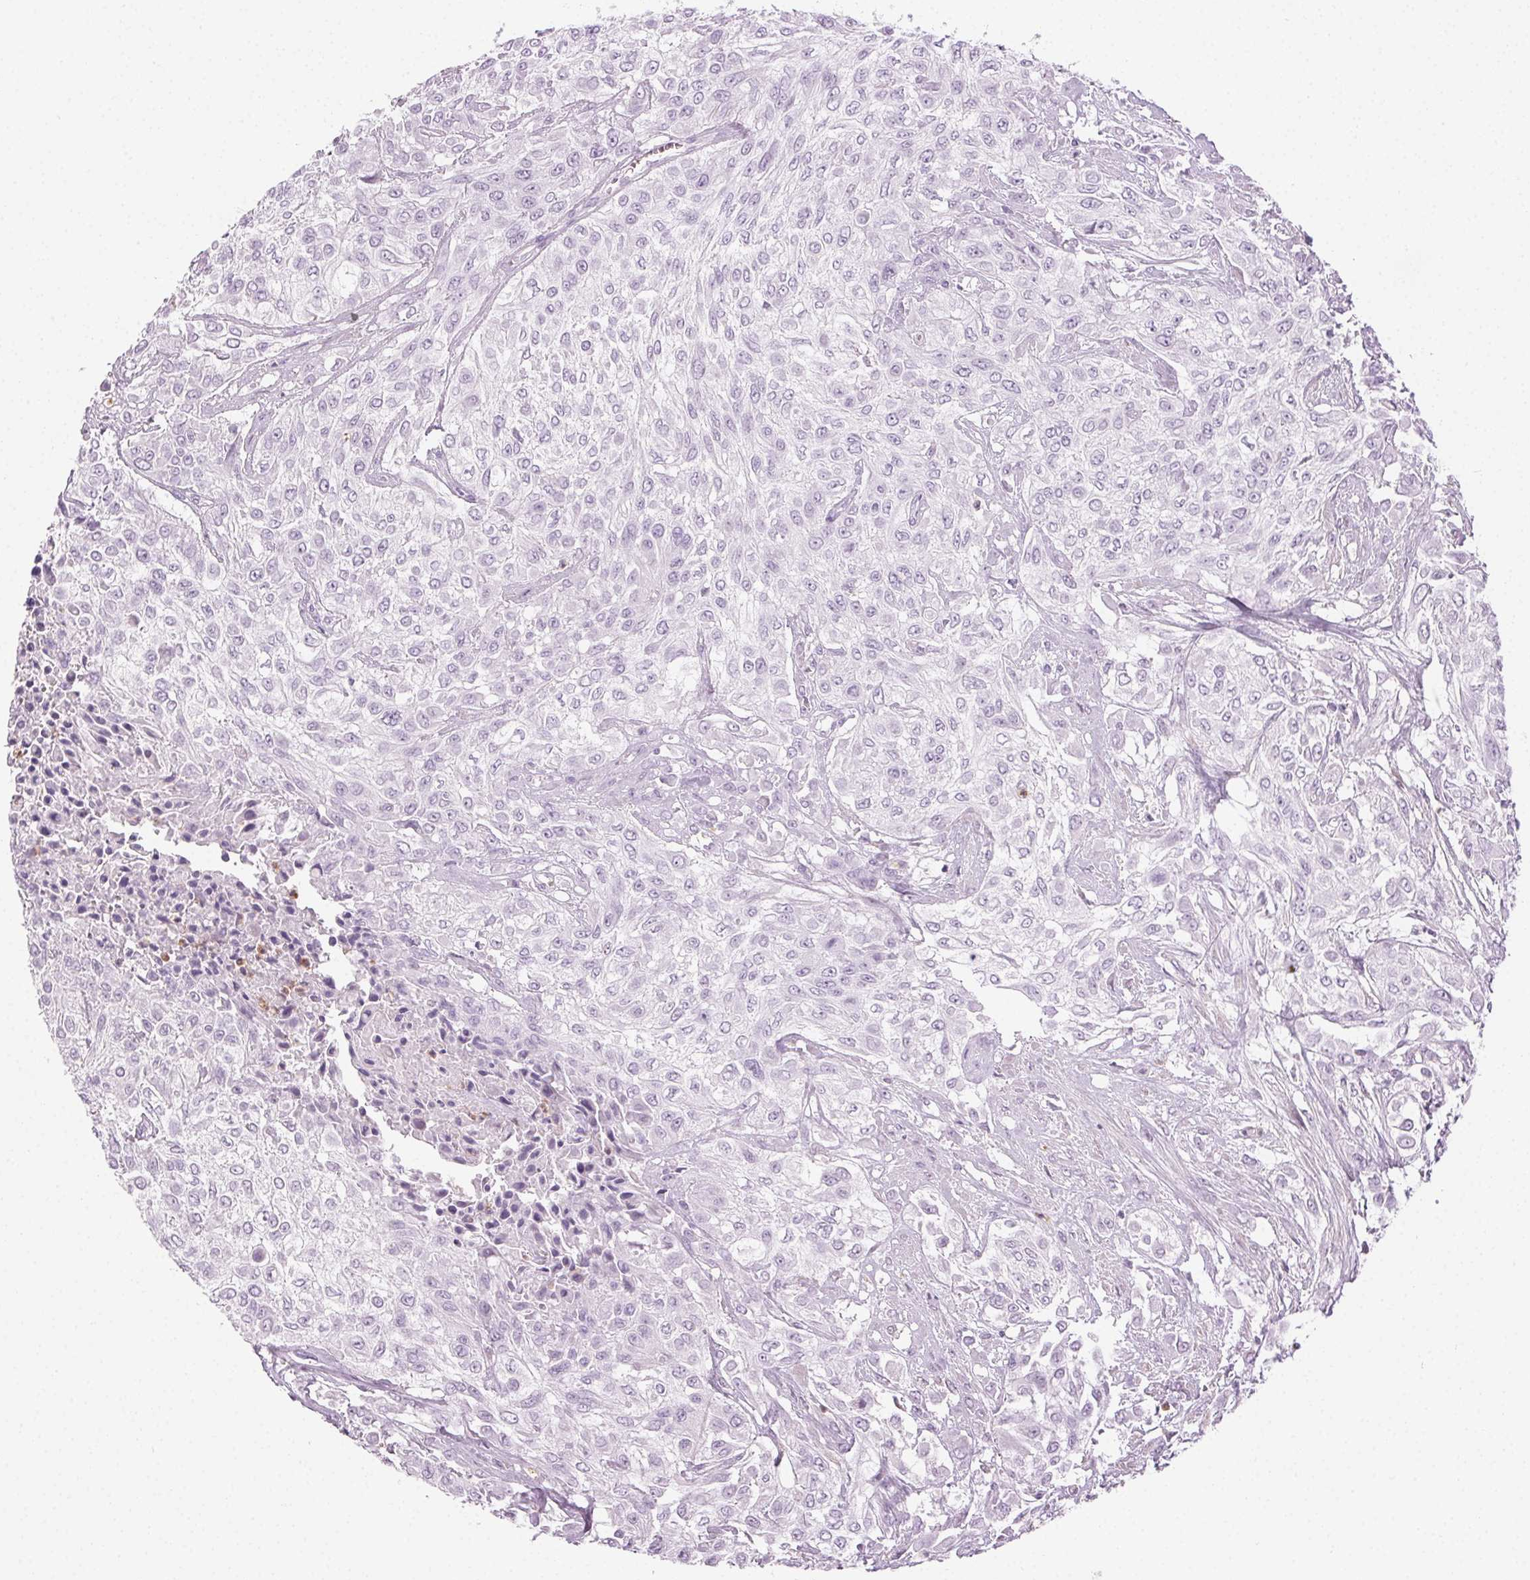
{"staining": {"intensity": "negative", "quantity": "none", "location": "none"}, "tissue": "urothelial cancer", "cell_type": "Tumor cells", "image_type": "cancer", "snomed": [{"axis": "morphology", "description": "Urothelial carcinoma, High grade"}, {"axis": "topography", "description": "Urinary bladder"}], "caption": "There is no significant expression in tumor cells of high-grade urothelial carcinoma.", "gene": "MPO", "patient": {"sex": "male", "age": 57}}